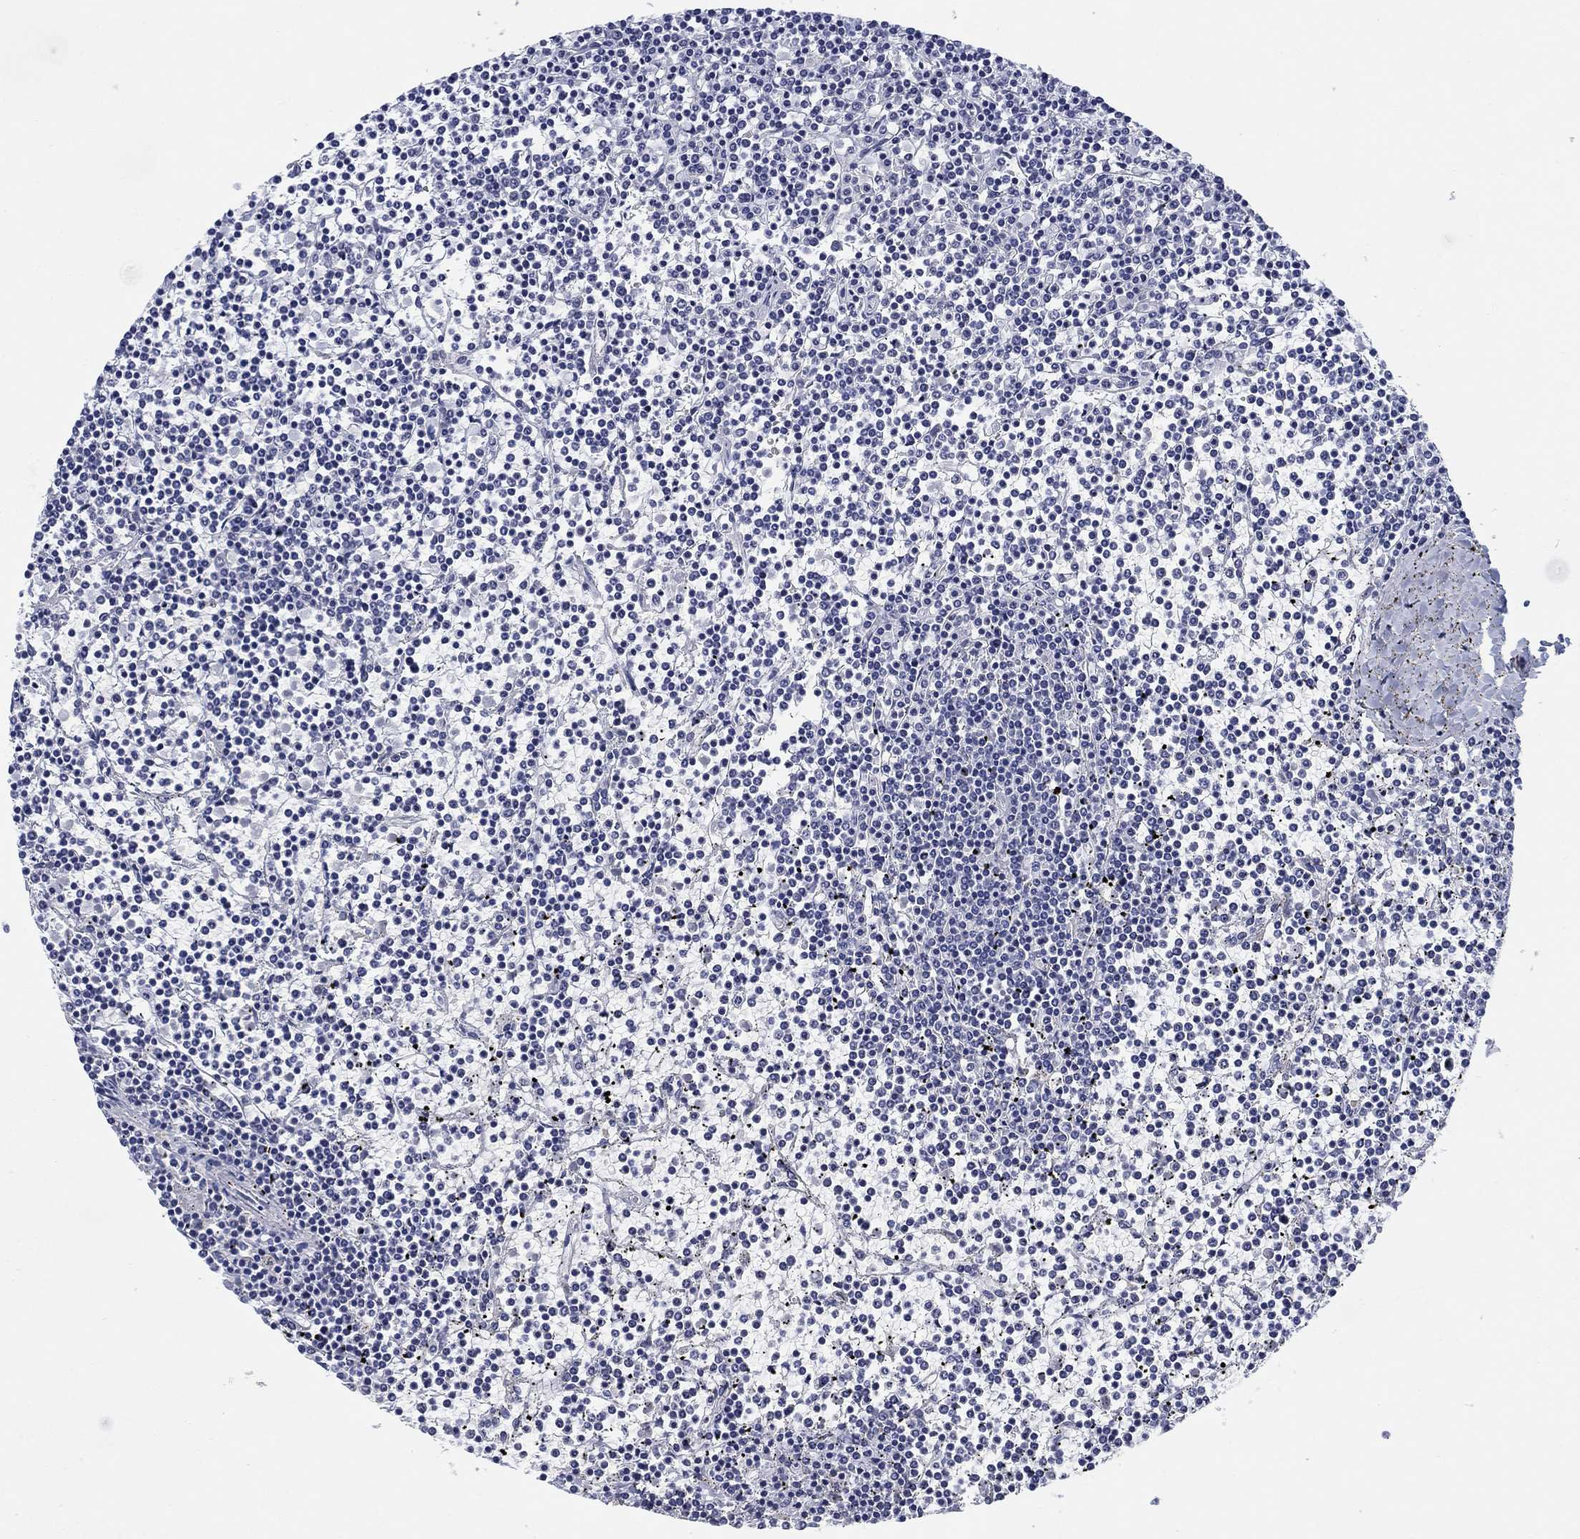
{"staining": {"intensity": "negative", "quantity": "none", "location": "none"}, "tissue": "lymphoma", "cell_type": "Tumor cells", "image_type": "cancer", "snomed": [{"axis": "morphology", "description": "Malignant lymphoma, non-Hodgkin's type, Low grade"}, {"axis": "topography", "description": "Spleen"}], "caption": "Lymphoma was stained to show a protein in brown. There is no significant expression in tumor cells.", "gene": "OTUB2", "patient": {"sex": "female", "age": 19}}